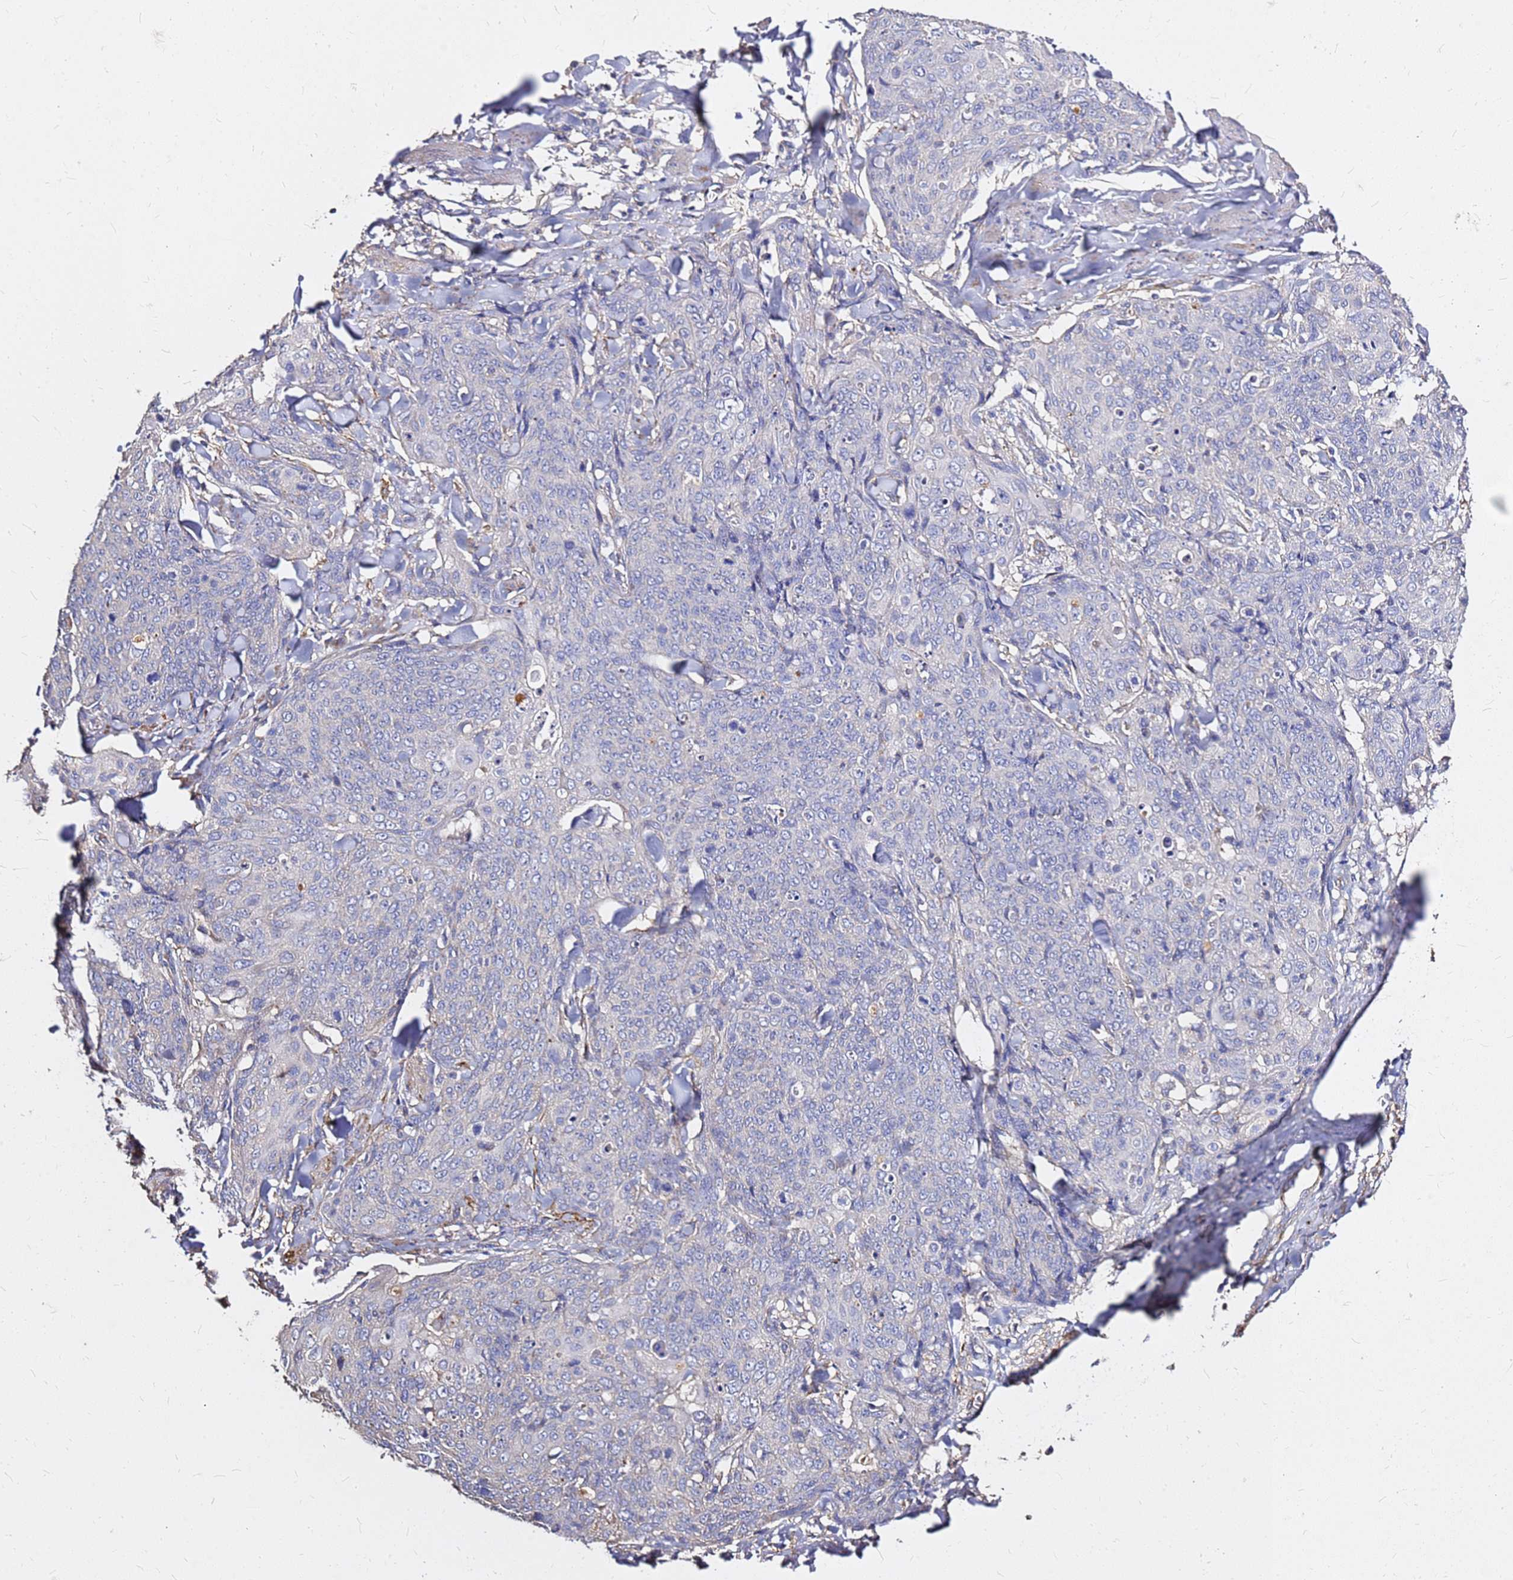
{"staining": {"intensity": "negative", "quantity": "none", "location": "none"}, "tissue": "skin cancer", "cell_type": "Tumor cells", "image_type": "cancer", "snomed": [{"axis": "morphology", "description": "Squamous cell carcinoma, NOS"}, {"axis": "topography", "description": "Skin"}, {"axis": "topography", "description": "Vulva"}], "caption": "IHC micrograph of human skin squamous cell carcinoma stained for a protein (brown), which shows no expression in tumor cells.", "gene": "EXD3", "patient": {"sex": "female", "age": 85}}